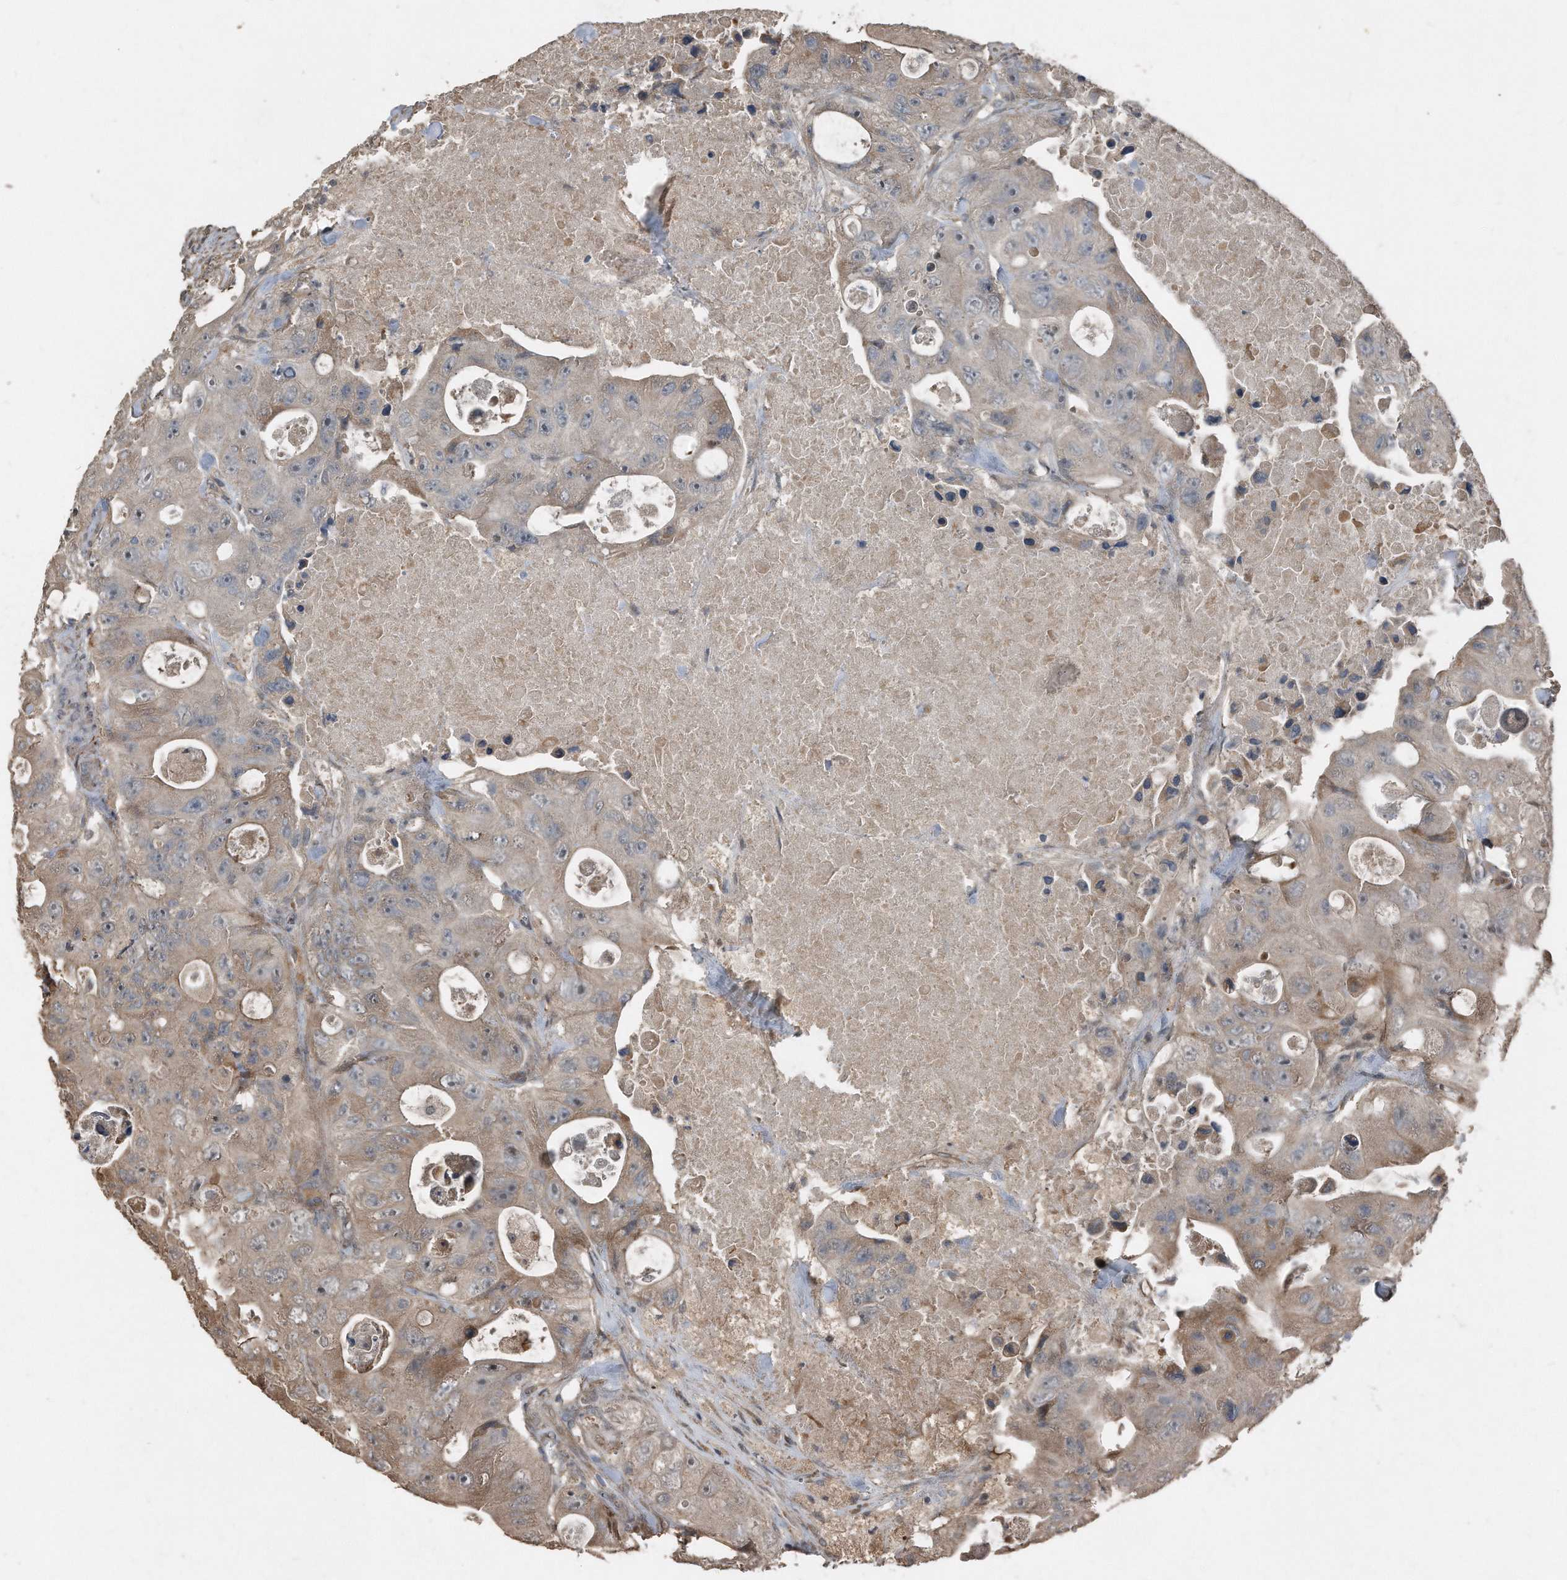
{"staining": {"intensity": "weak", "quantity": "25%-75%", "location": "cytoplasmic/membranous"}, "tissue": "colorectal cancer", "cell_type": "Tumor cells", "image_type": "cancer", "snomed": [{"axis": "morphology", "description": "Adenocarcinoma, NOS"}, {"axis": "topography", "description": "Colon"}], "caption": "Colorectal cancer (adenocarcinoma) stained with a protein marker displays weak staining in tumor cells.", "gene": "ANKRD10", "patient": {"sex": "female", "age": 46}}